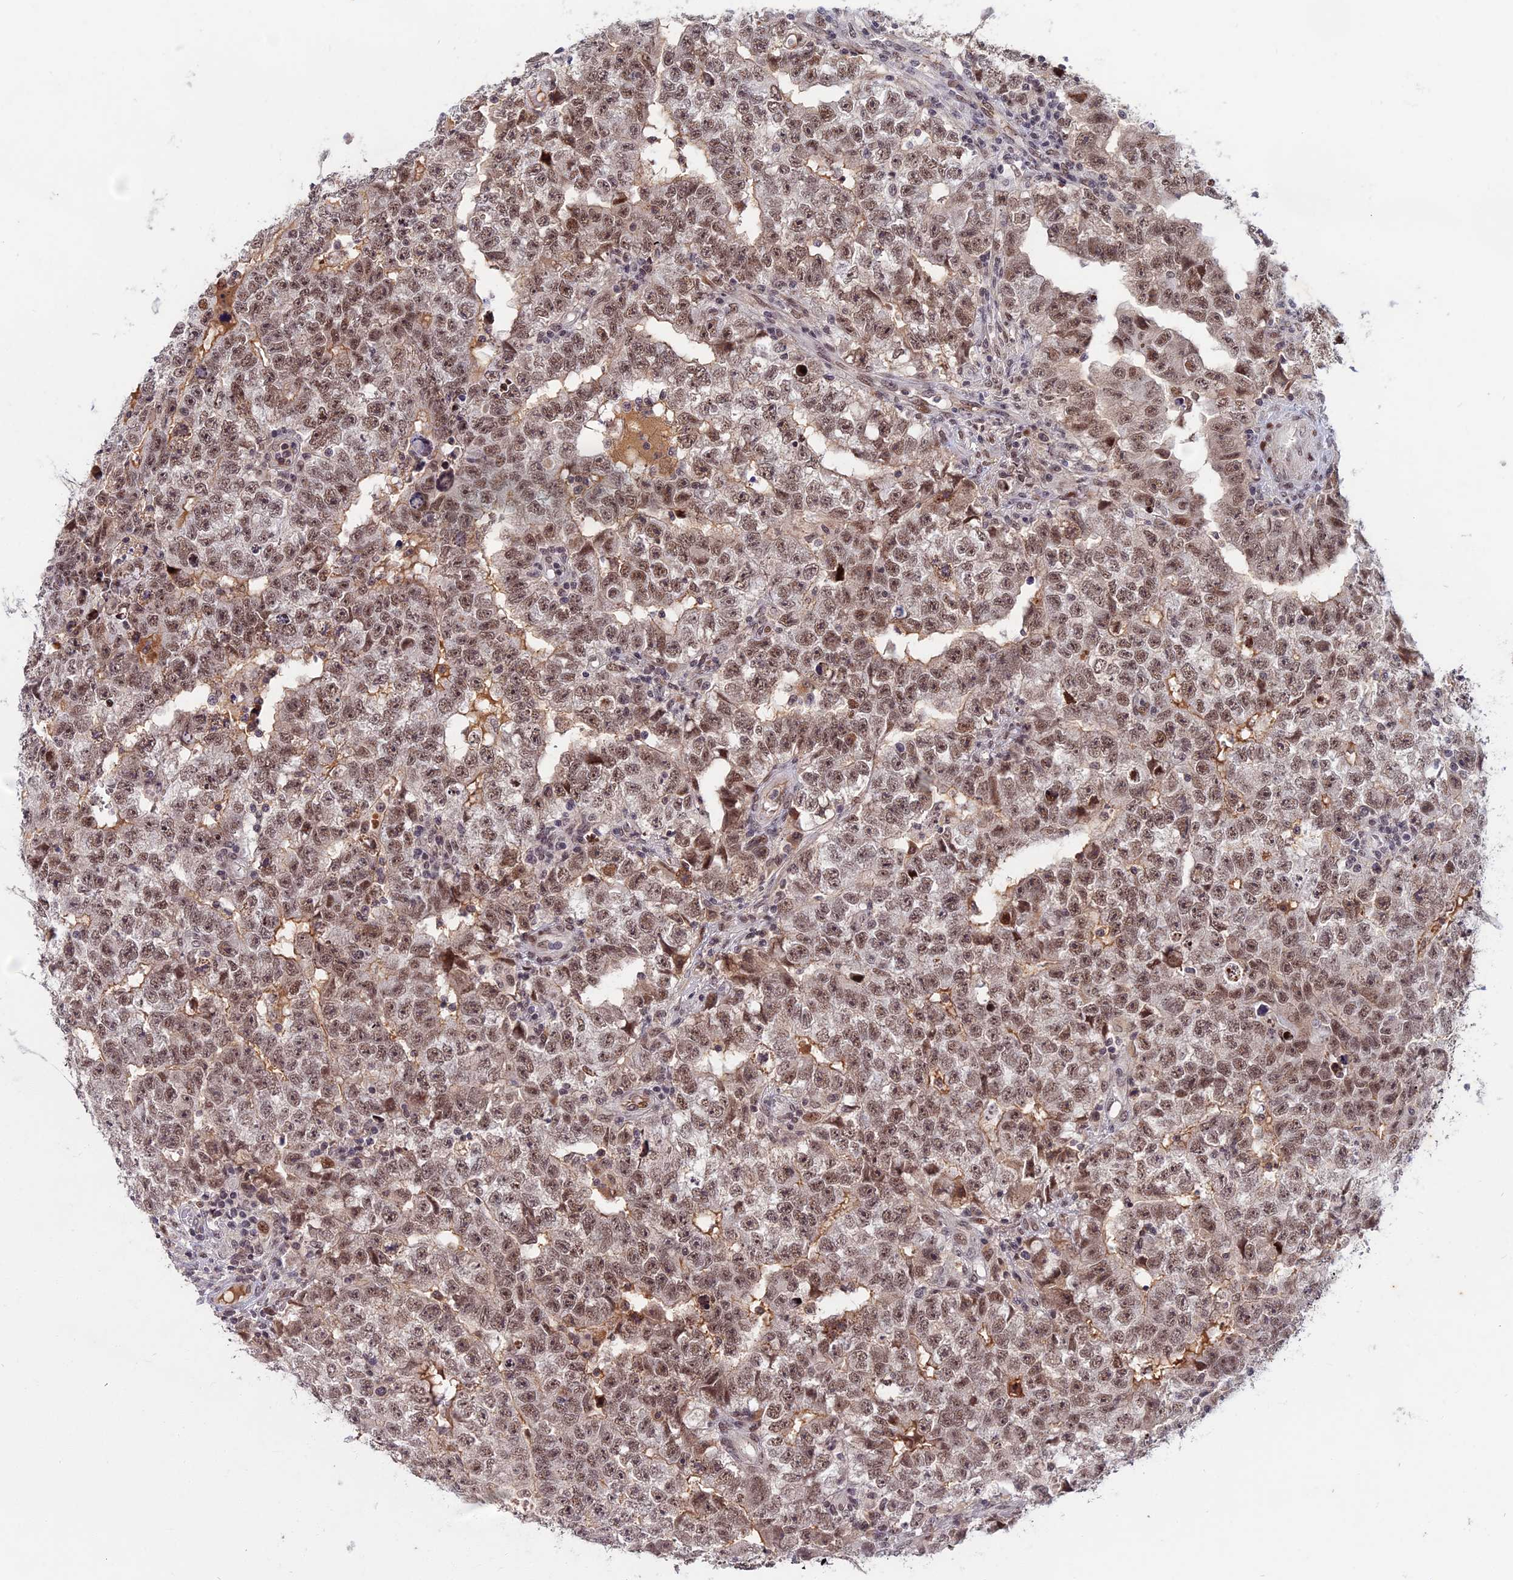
{"staining": {"intensity": "moderate", "quantity": ">75%", "location": "nuclear"}, "tissue": "testis cancer", "cell_type": "Tumor cells", "image_type": "cancer", "snomed": [{"axis": "morphology", "description": "Carcinoma, Embryonal, NOS"}, {"axis": "topography", "description": "Testis"}], "caption": "Protein expression analysis of human embryonal carcinoma (testis) reveals moderate nuclear expression in about >75% of tumor cells.", "gene": "CDC7", "patient": {"sex": "male", "age": 25}}